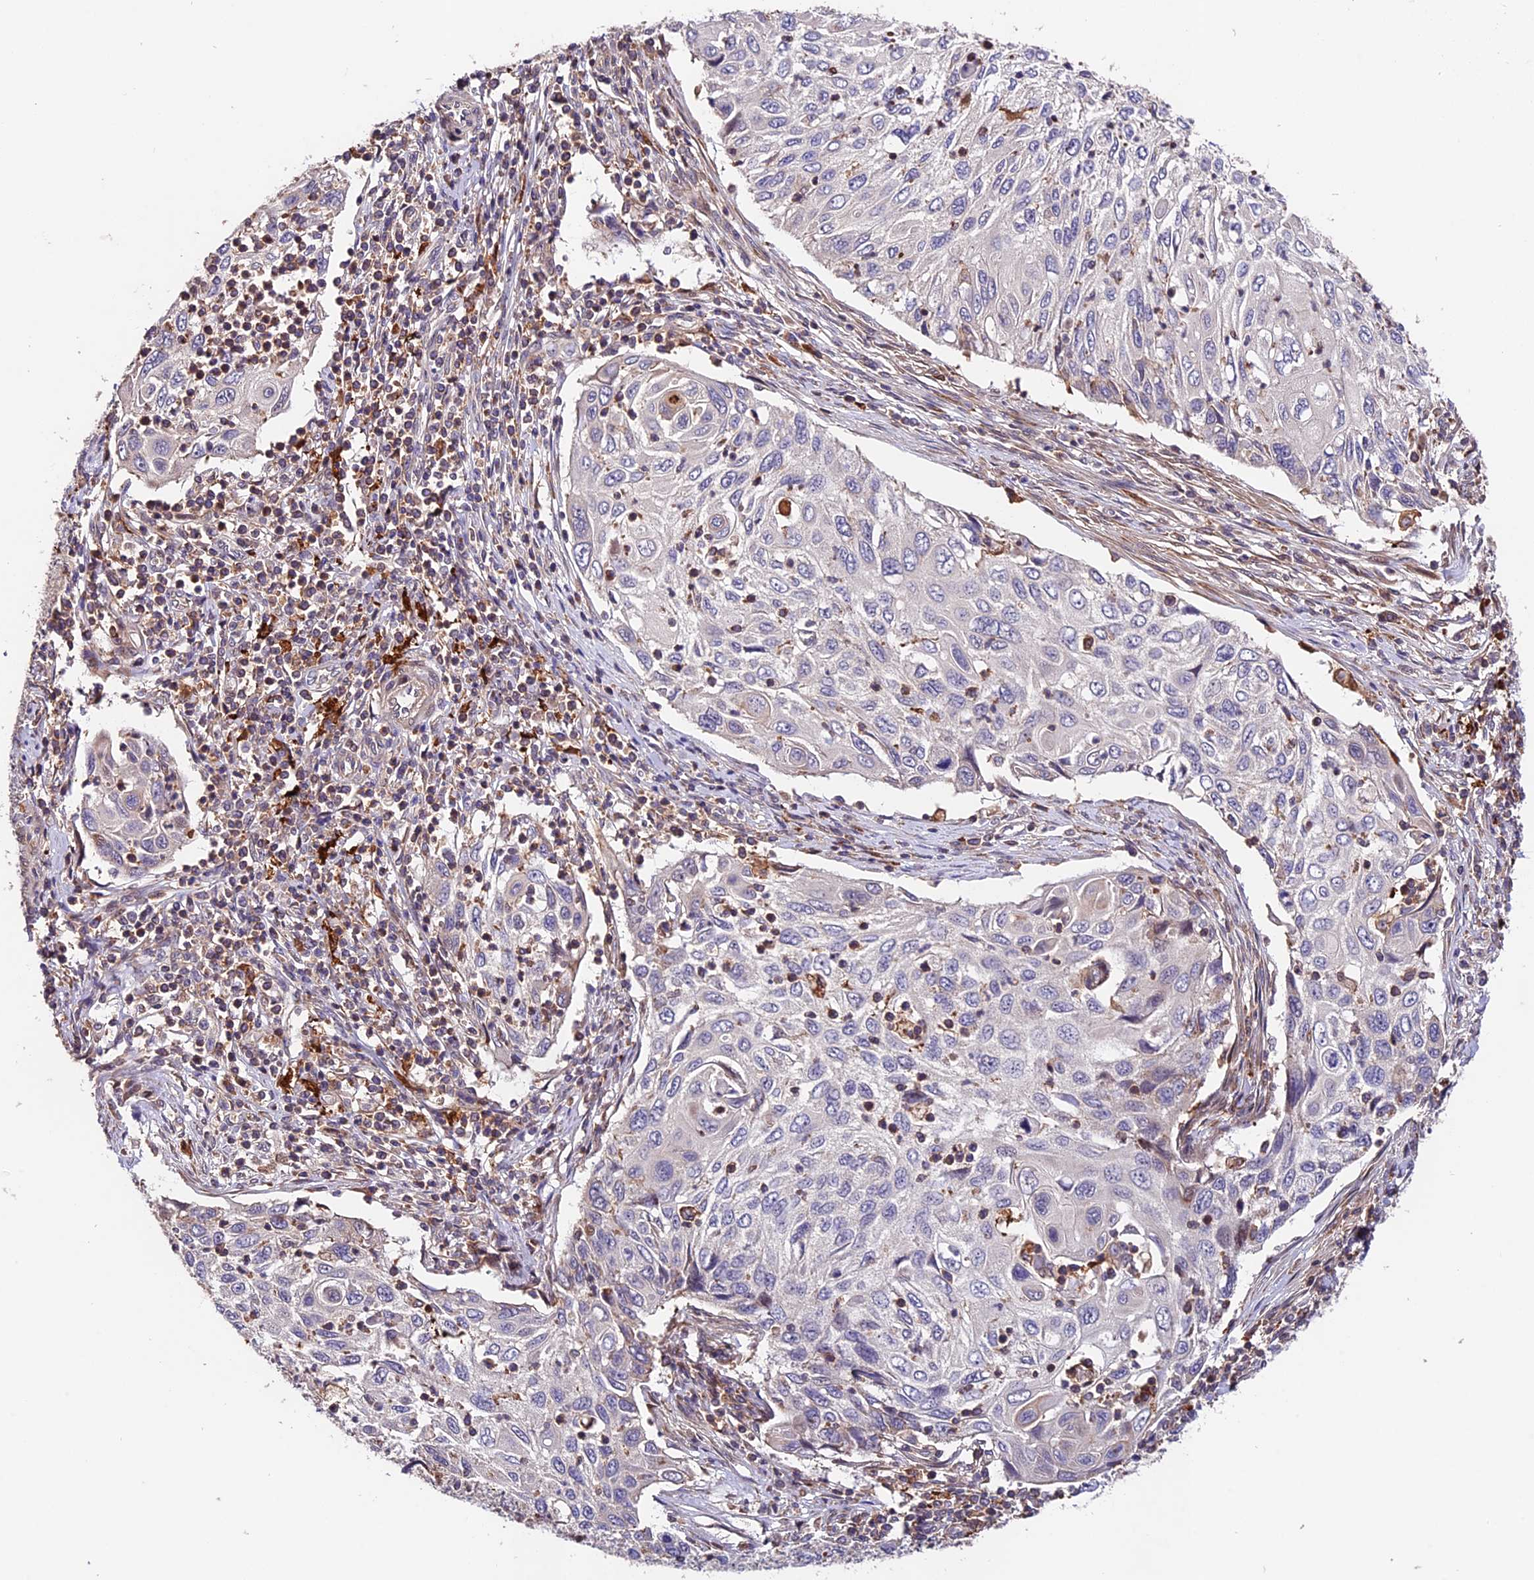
{"staining": {"intensity": "negative", "quantity": "none", "location": "none"}, "tissue": "cervical cancer", "cell_type": "Tumor cells", "image_type": "cancer", "snomed": [{"axis": "morphology", "description": "Squamous cell carcinoma, NOS"}, {"axis": "topography", "description": "Cervix"}], "caption": "Human cervical squamous cell carcinoma stained for a protein using immunohistochemistry (IHC) shows no staining in tumor cells.", "gene": "CACNA1H", "patient": {"sex": "female", "age": 70}}